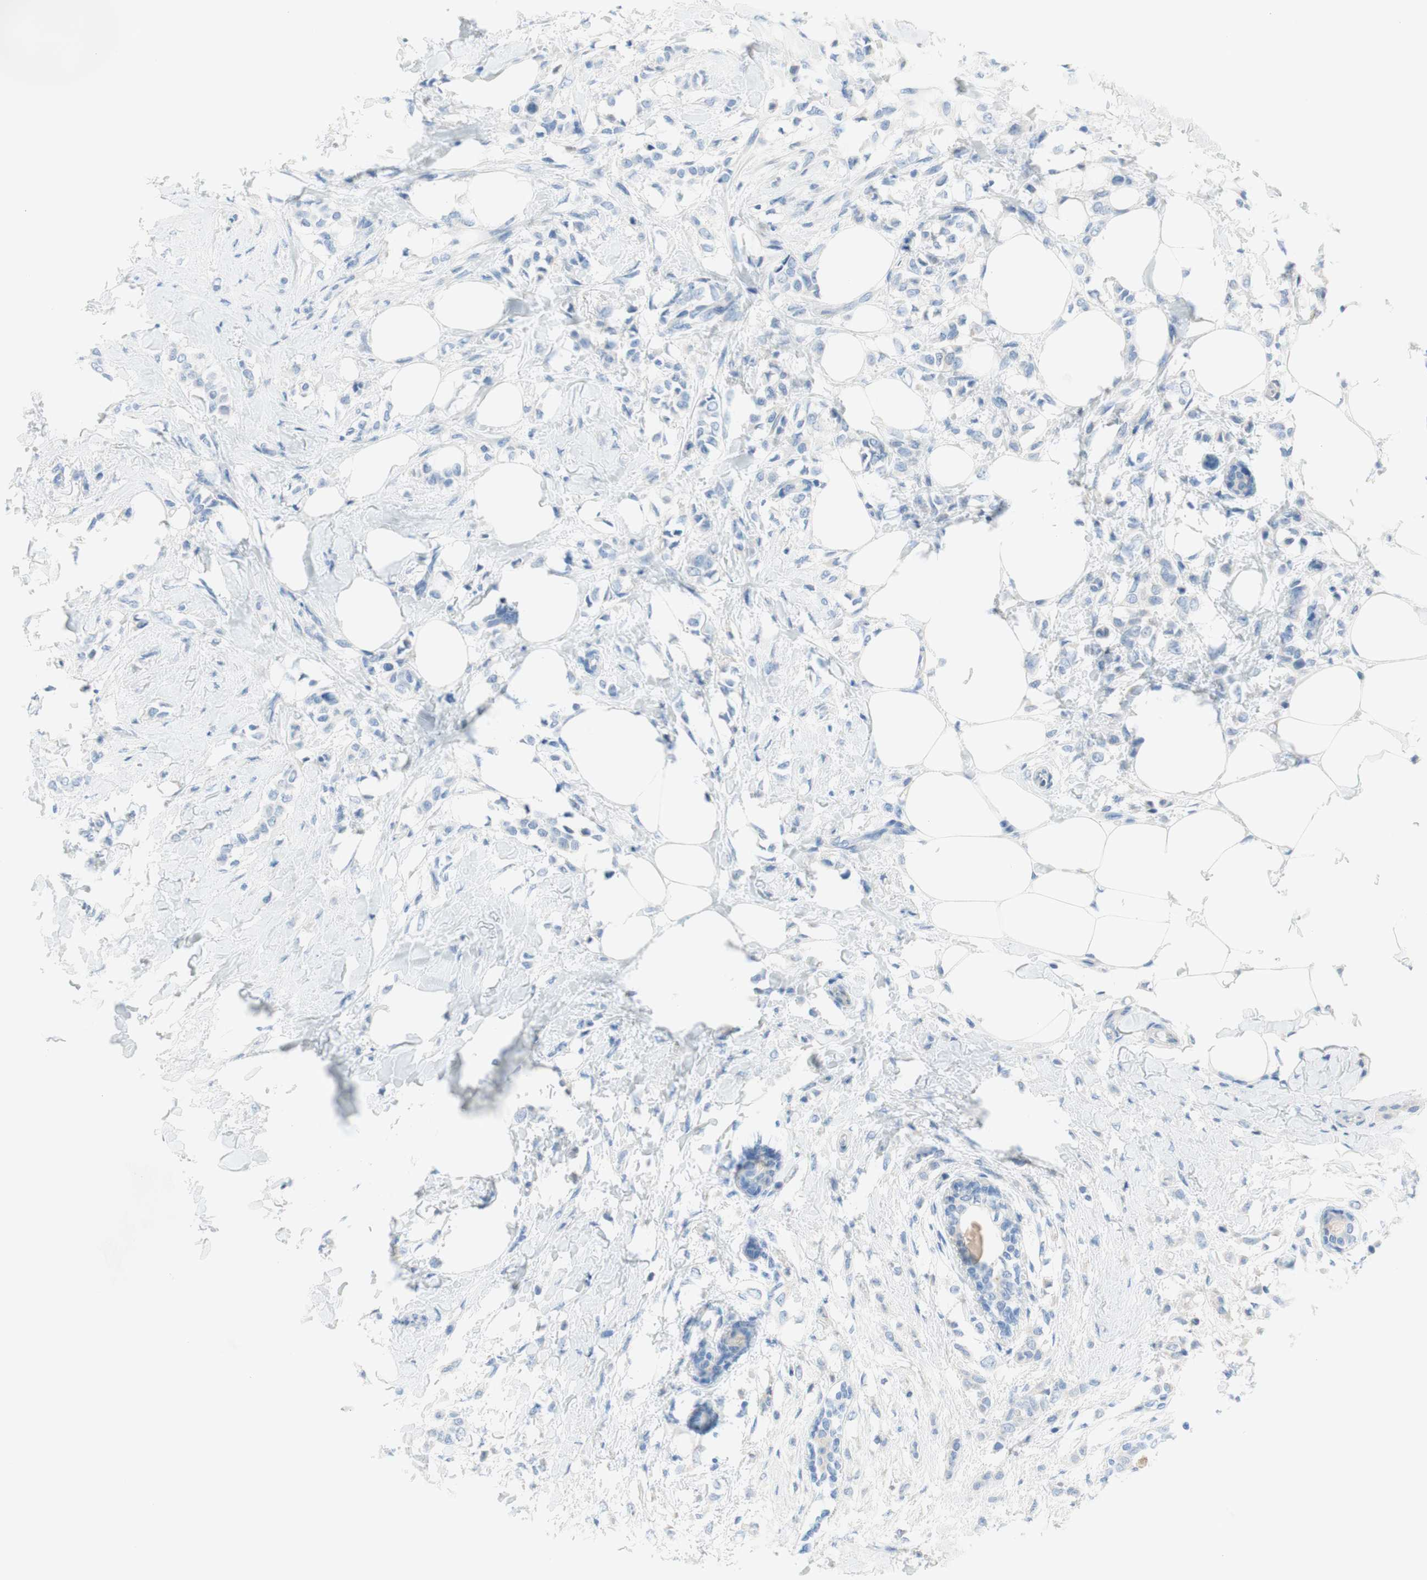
{"staining": {"intensity": "negative", "quantity": "none", "location": "none"}, "tissue": "breast cancer", "cell_type": "Tumor cells", "image_type": "cancer", "snomed": [{"axis": "morphology", "description": "Lobular carcinoma, in situ"}, {"axis": "morphology", "description": "Lobular carcinoma"}, {"axis": "topography", "description": "Breast"}], "caption": "Immunohistochemical staining of human breast lobular carcinoma in situ demonstrates no significant staining in tumor cells.", "gene": "FDFT1", "patient": {"sex": "female", "age": 41}}